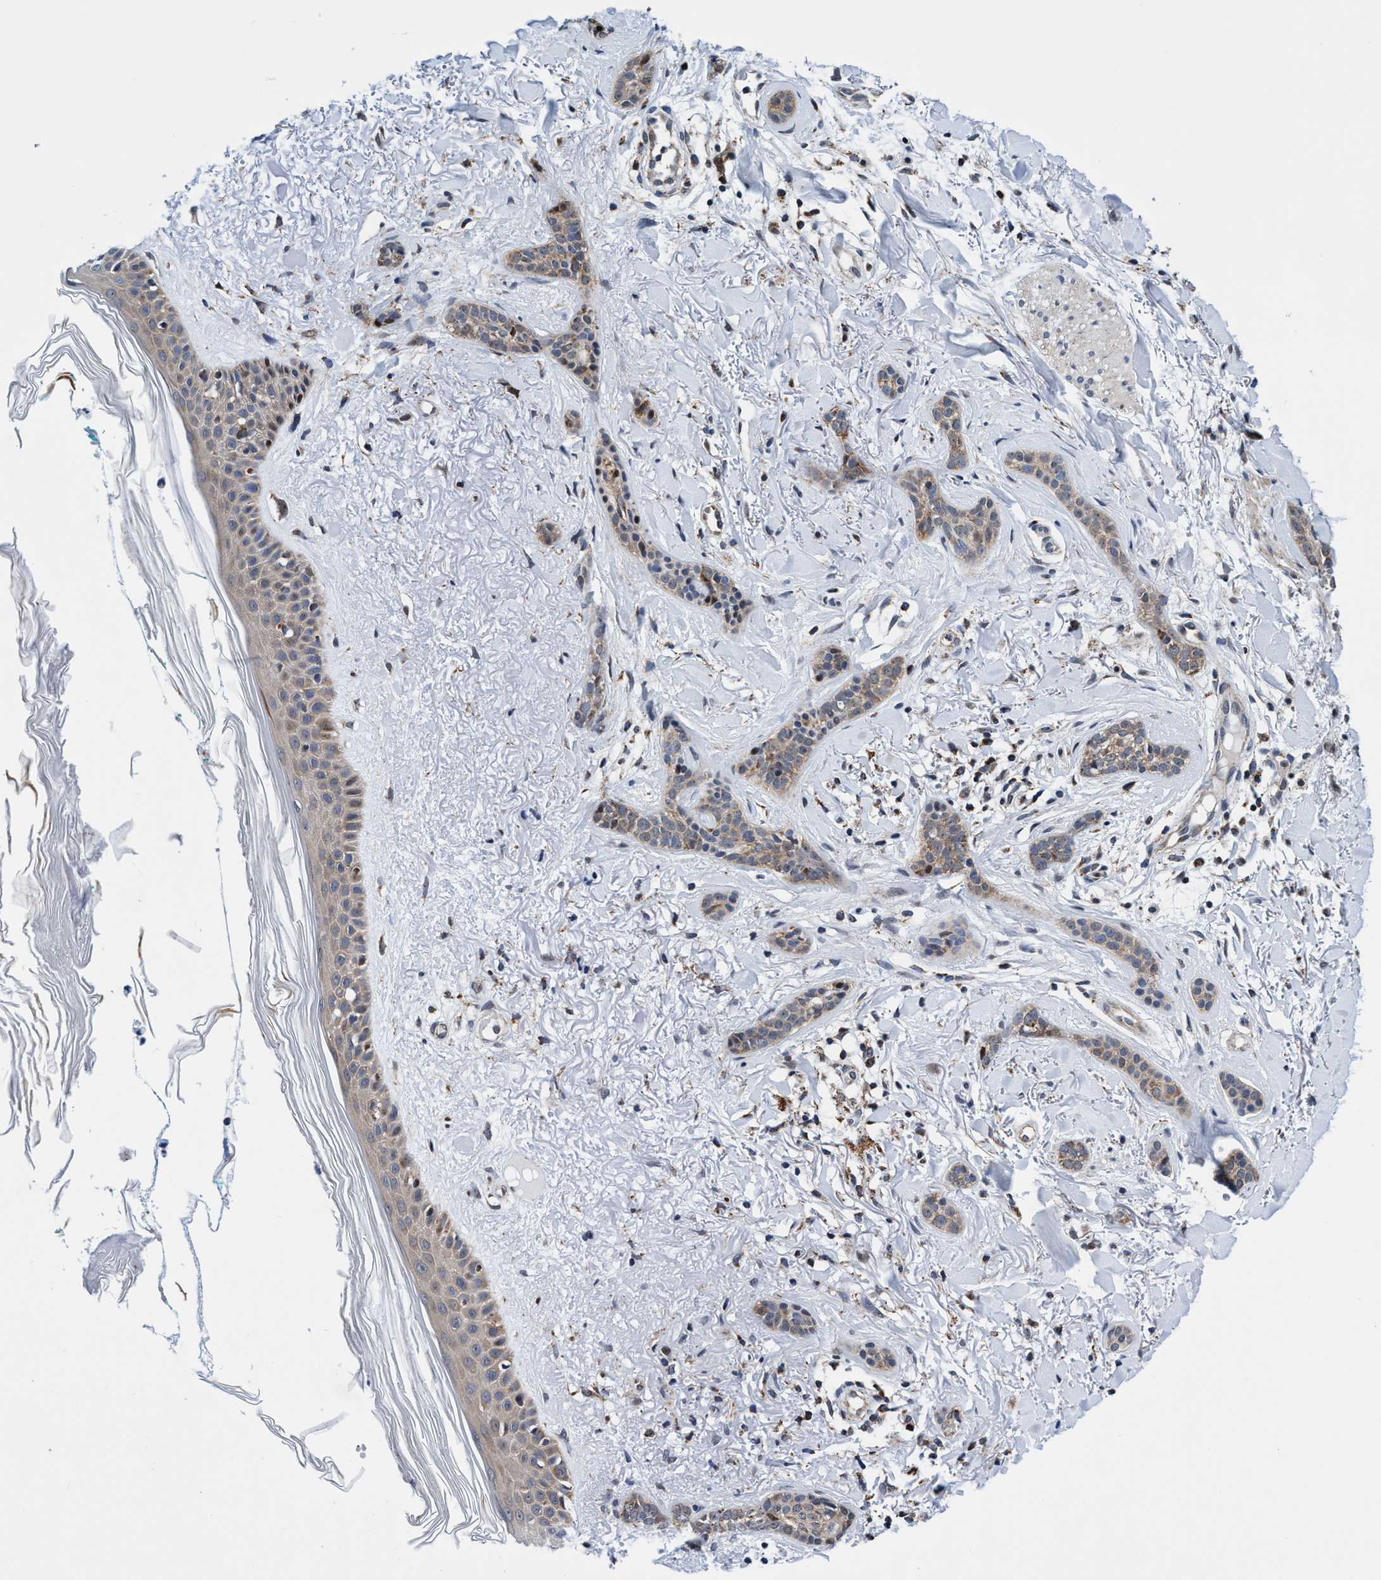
{"staining": {"intensity": "weak", "quantity": ">75%", "location": "cytoplasmic/membranous"}, "tissue": "skin cancer", "cell_type": "Tumor cells", "image_type": "cancer", "snomed": [{"axis": "morphology", "description": "Basal cell carcinoma"}, {"axis": "morphology", "description": "Adnexal tumor, benign"}, {"axis": "topography", "description": "Skin"}], "caption": "A brown stain labels weak cytoplasmic/membranous positivity of a protein in skin basal cell carcinoma tumor cells.", "gene": "AGAP2", "patient": {"sex": "female", "age": 42}}